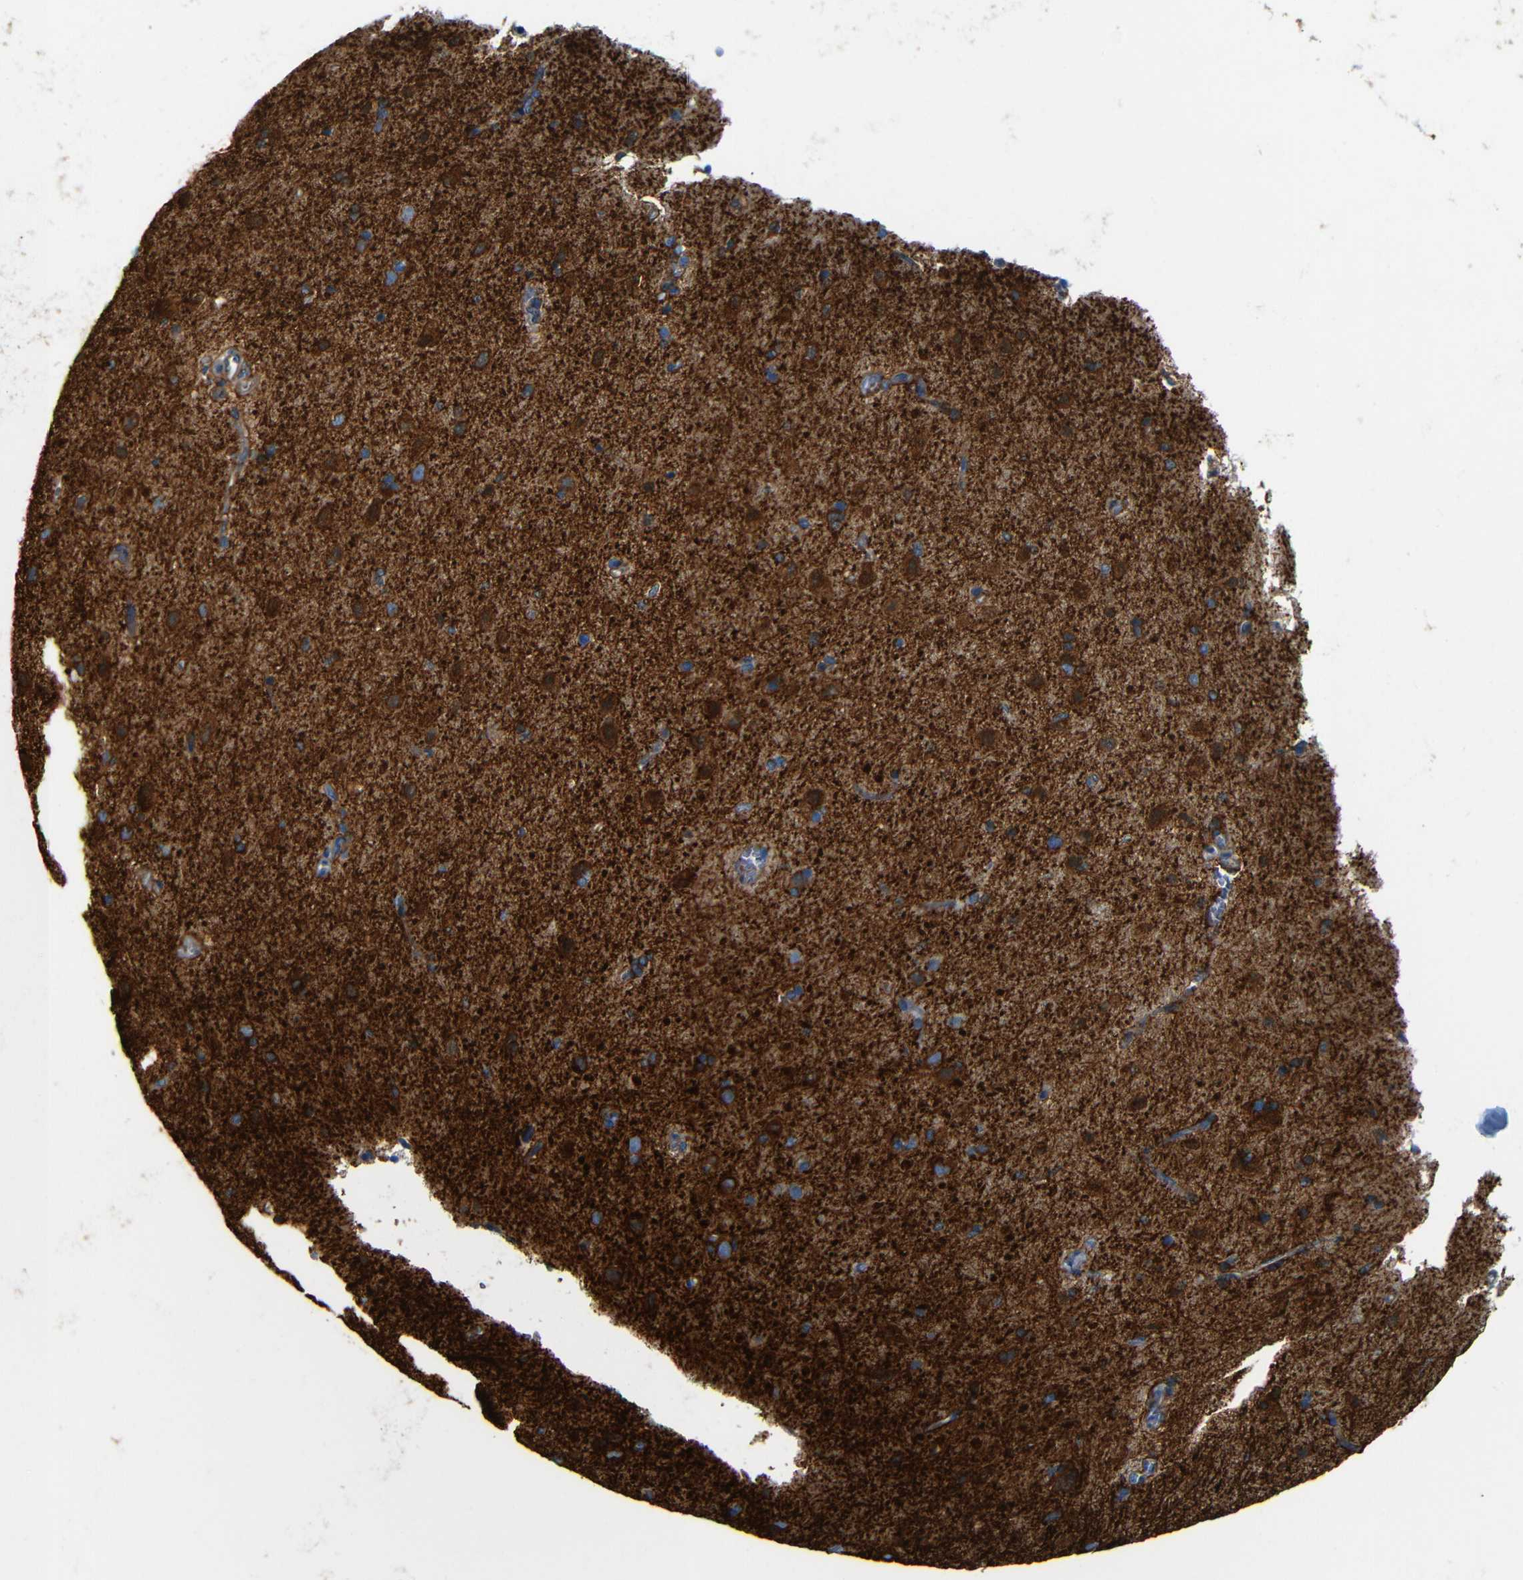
{"staining": {"intensity": "negative", "quantity": "none", "location": "none"}, "tissue": "cerebral cortex", "cell_type": "Endothelial cells", "image_type": "normal", "snomed": [{"axis": "morphology", "description": "Normal tissue, NOS"}, {"axis": "topography", "description": "Cerebral cortex"}], "caption": "Immunohistochemistry (IHC) micrograph of normal cerebral cortex: human cerebral cortex stained with DAB exhibits no significant protein staining in endothelial cells. (DAB (3,3'-diaminobenzidine) immunohistochemistry, high magnification).", "gene": "MAP2", "patient": {"sex": "male", "age": 62}}